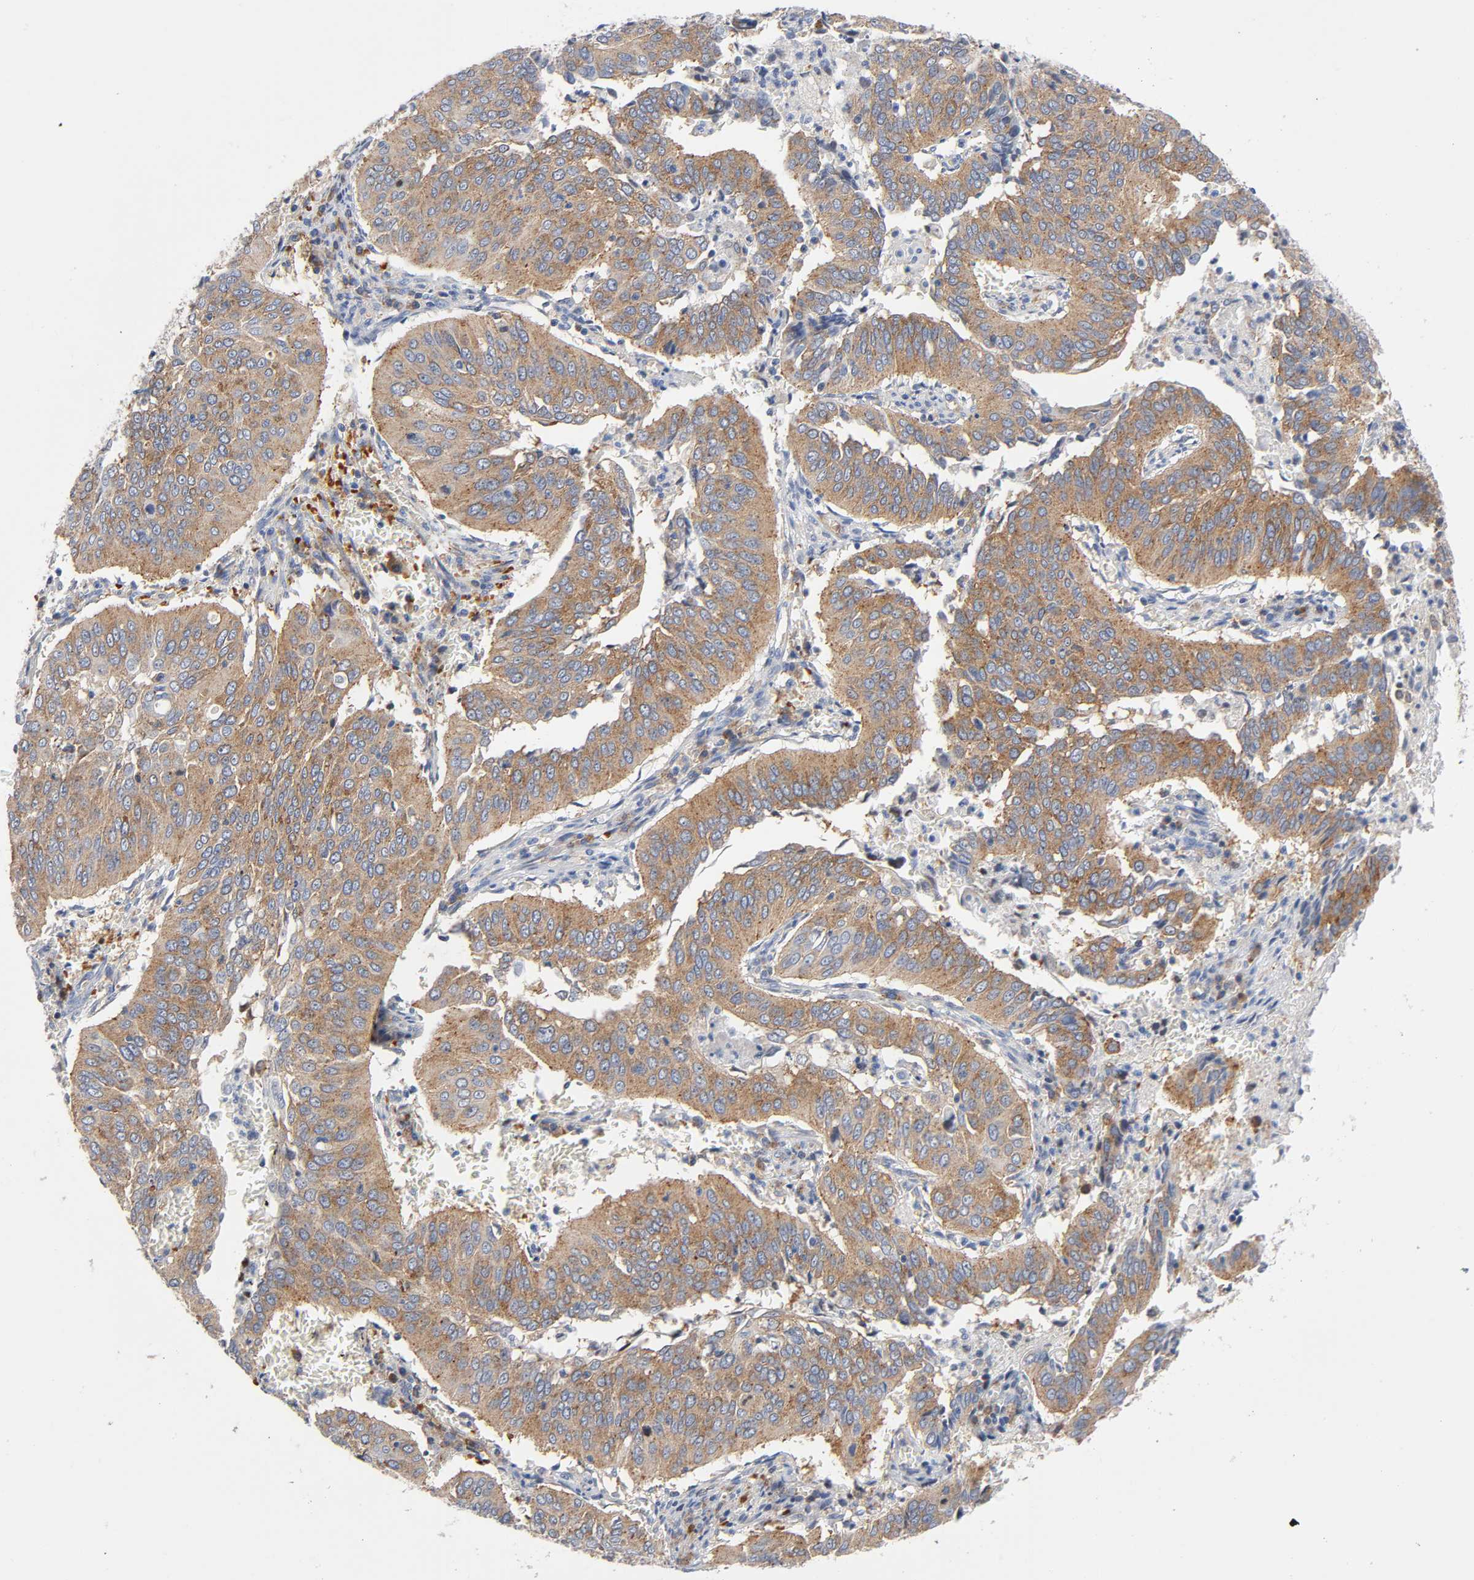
{"staining": {"intensity": "moderate", "quantity": ">75%", "location": "cytoplasmic/membranous"}, "tissue": "cervical cancer", "cell_type": "Tumor cells", "image_type": "cancer", "snomed": [{"axis": "morphology", "description": "Squamous cell carcinoma, NOS"}, {"axis": "topography", "description": "Cervix"}], "caption": "A medium amount of moderate cytoplasmic/membranous positivity is seen in approximately >75% of tumor cells in cervical cancer (squamous cell carcinoma) tissue.", "gene": "CD2AP", "patient": {"sex": "female", "age": 39}}